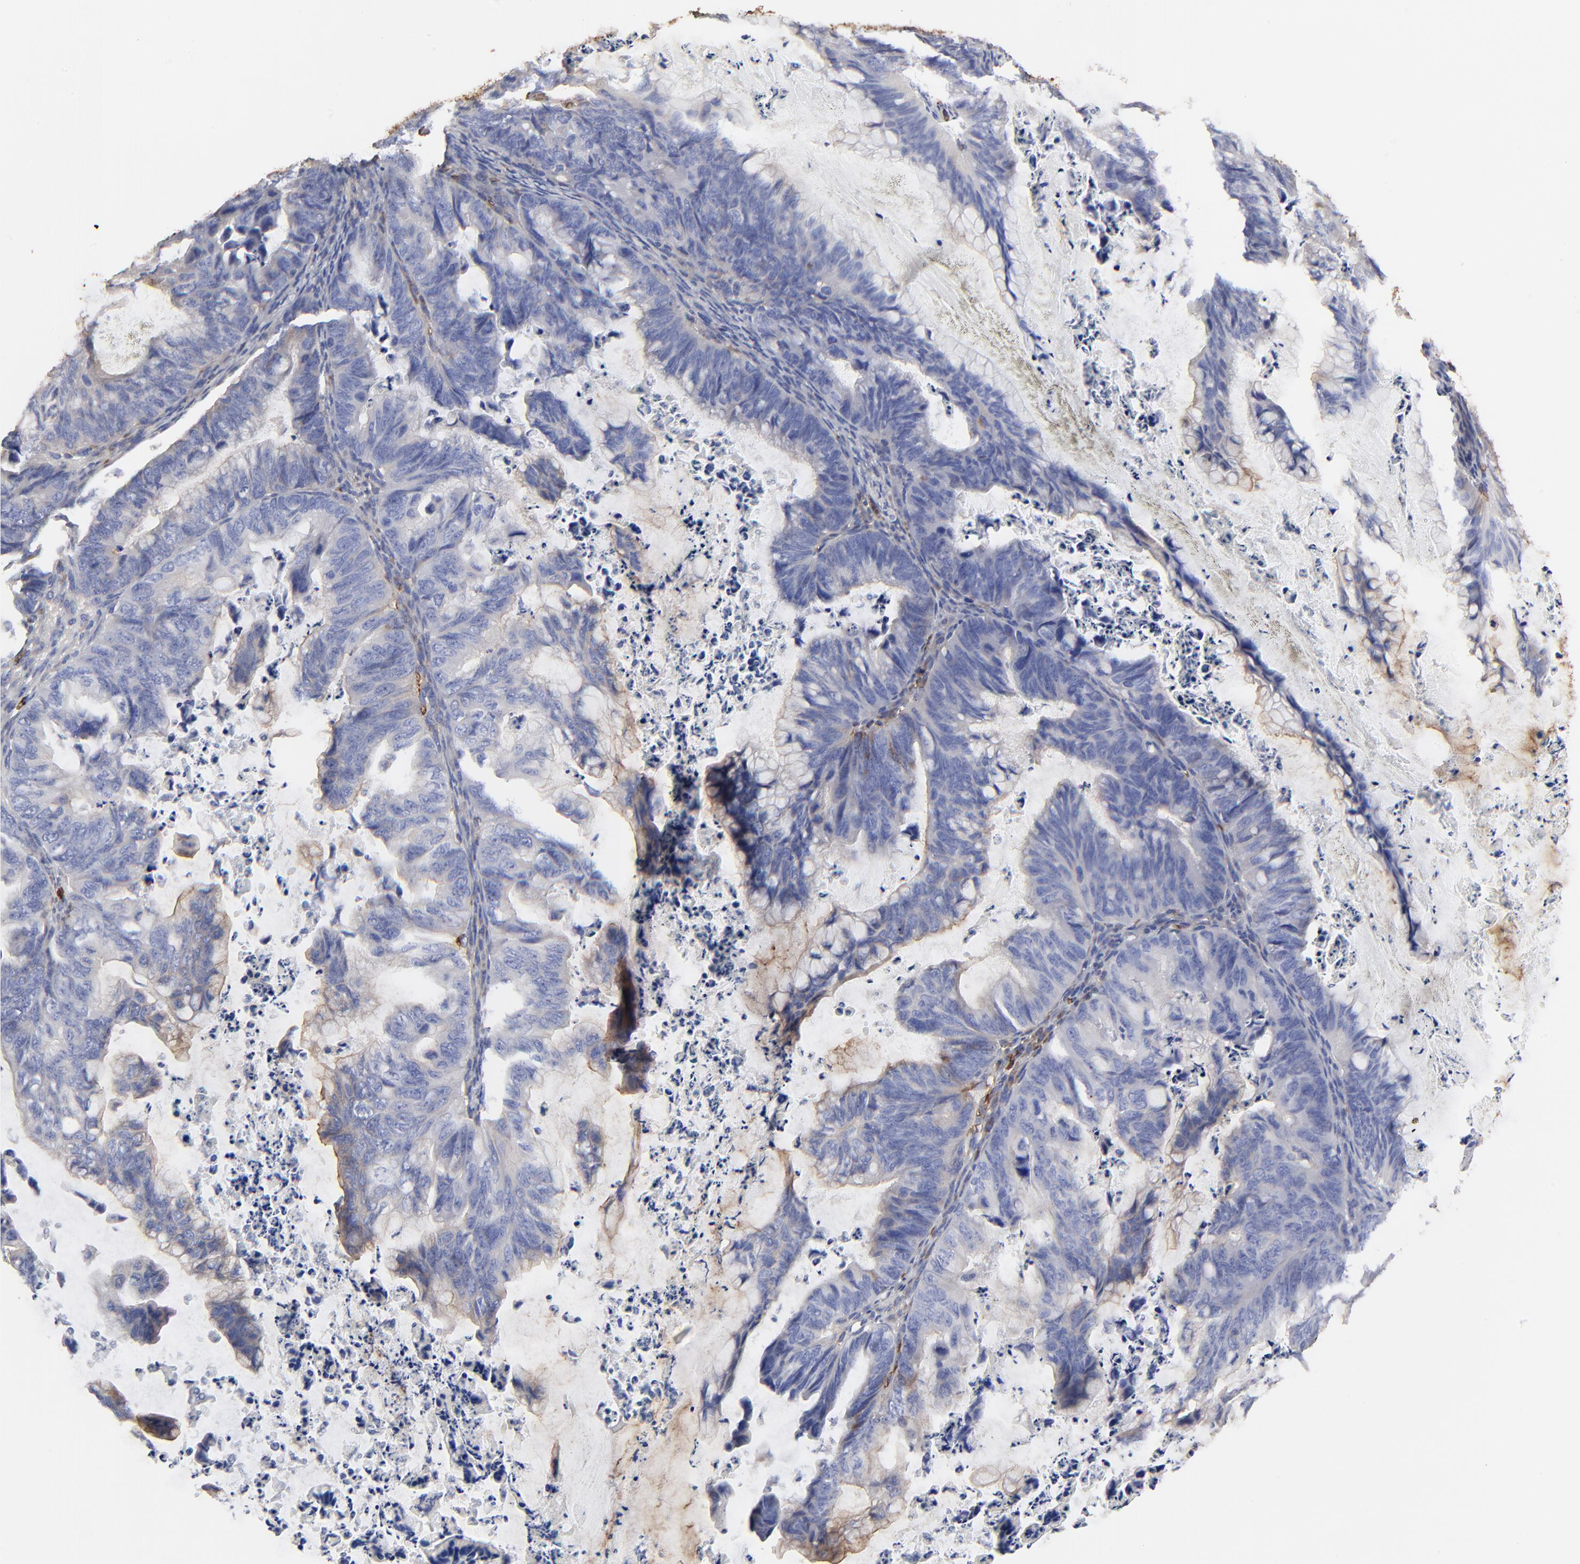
{"staining": {"intensity": "negative", "quantity": "none", "location": "none"}, "tissue": "ovarian cancer", "cell_type": "Tumor cells", "image_type": "cancer", "snomed": [{"axis": "morphology", "description": "Cystadenocarcinoma, mucinous, NOS"}, {"axis": "topography", "description": "Ovary"}], "caption": "DAB immunohistochemical staining of human mucinous cystadenocarcinoma (ovarian) demonstrates no significant expression in tumor cells.", "gene": "PAG1", "patient": {"sex": "female", "age": 36}}